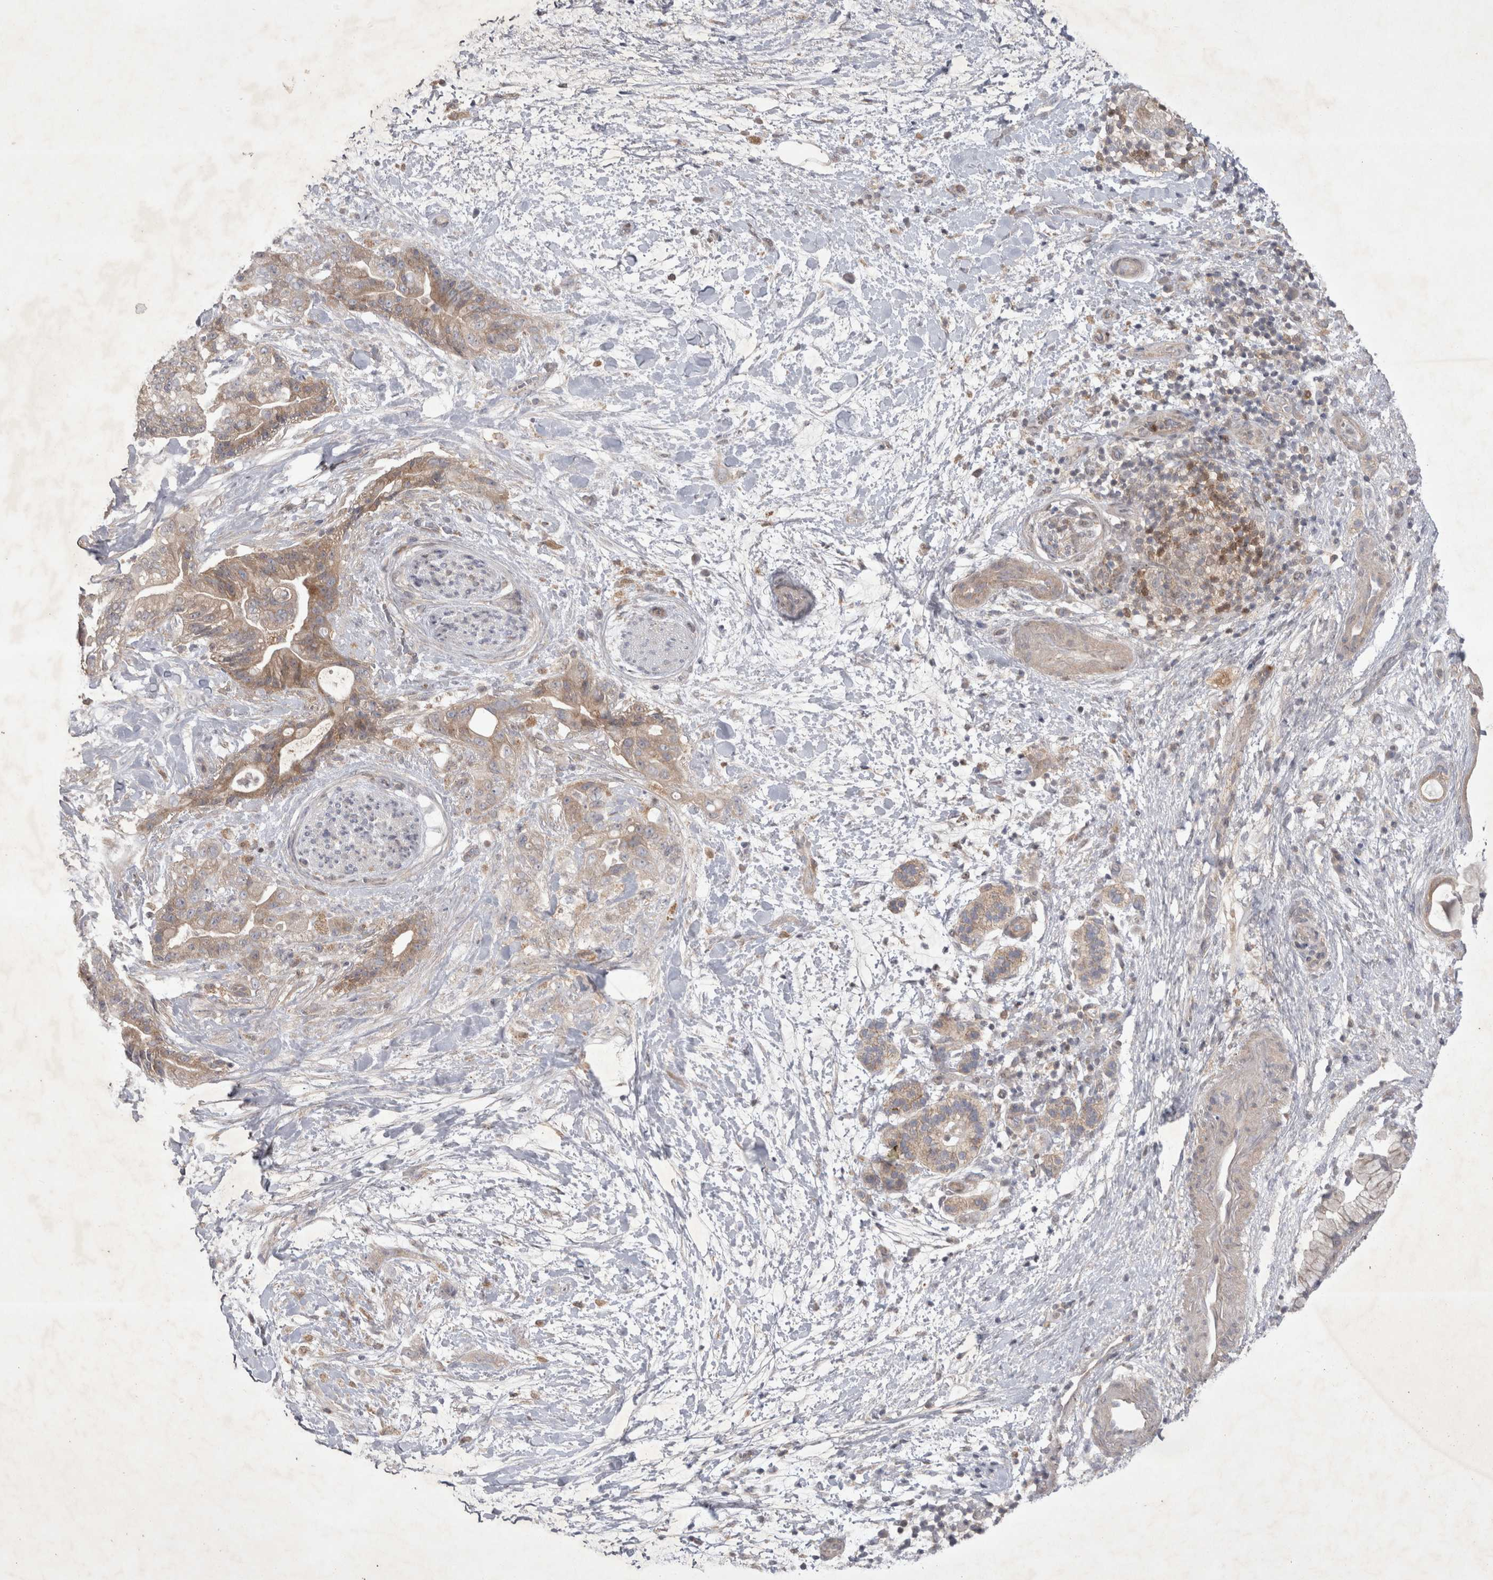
{"staining": {"intensity": "moderate", "quantity": ">75%", "location": "cytoplasmic/membranous"}, "tissue": "pancreatic cancer", "cell_type": "Tumor cells", "image_type": "cancer", "snomed": [{"axis": "morphology", "description": "Adenocarcinoma, NOS"}, {"axis": "topography", "description": "Pancreas"}], "caption": "Protein staining by IHC exhibits moderate cytoplasmic/membranous expression in approximately >75% of tumor cells in pancreatic cancer (adenocarcinoma).", "gene": "SRD5A3", "patient": {"sex": "male", "age": 59}}